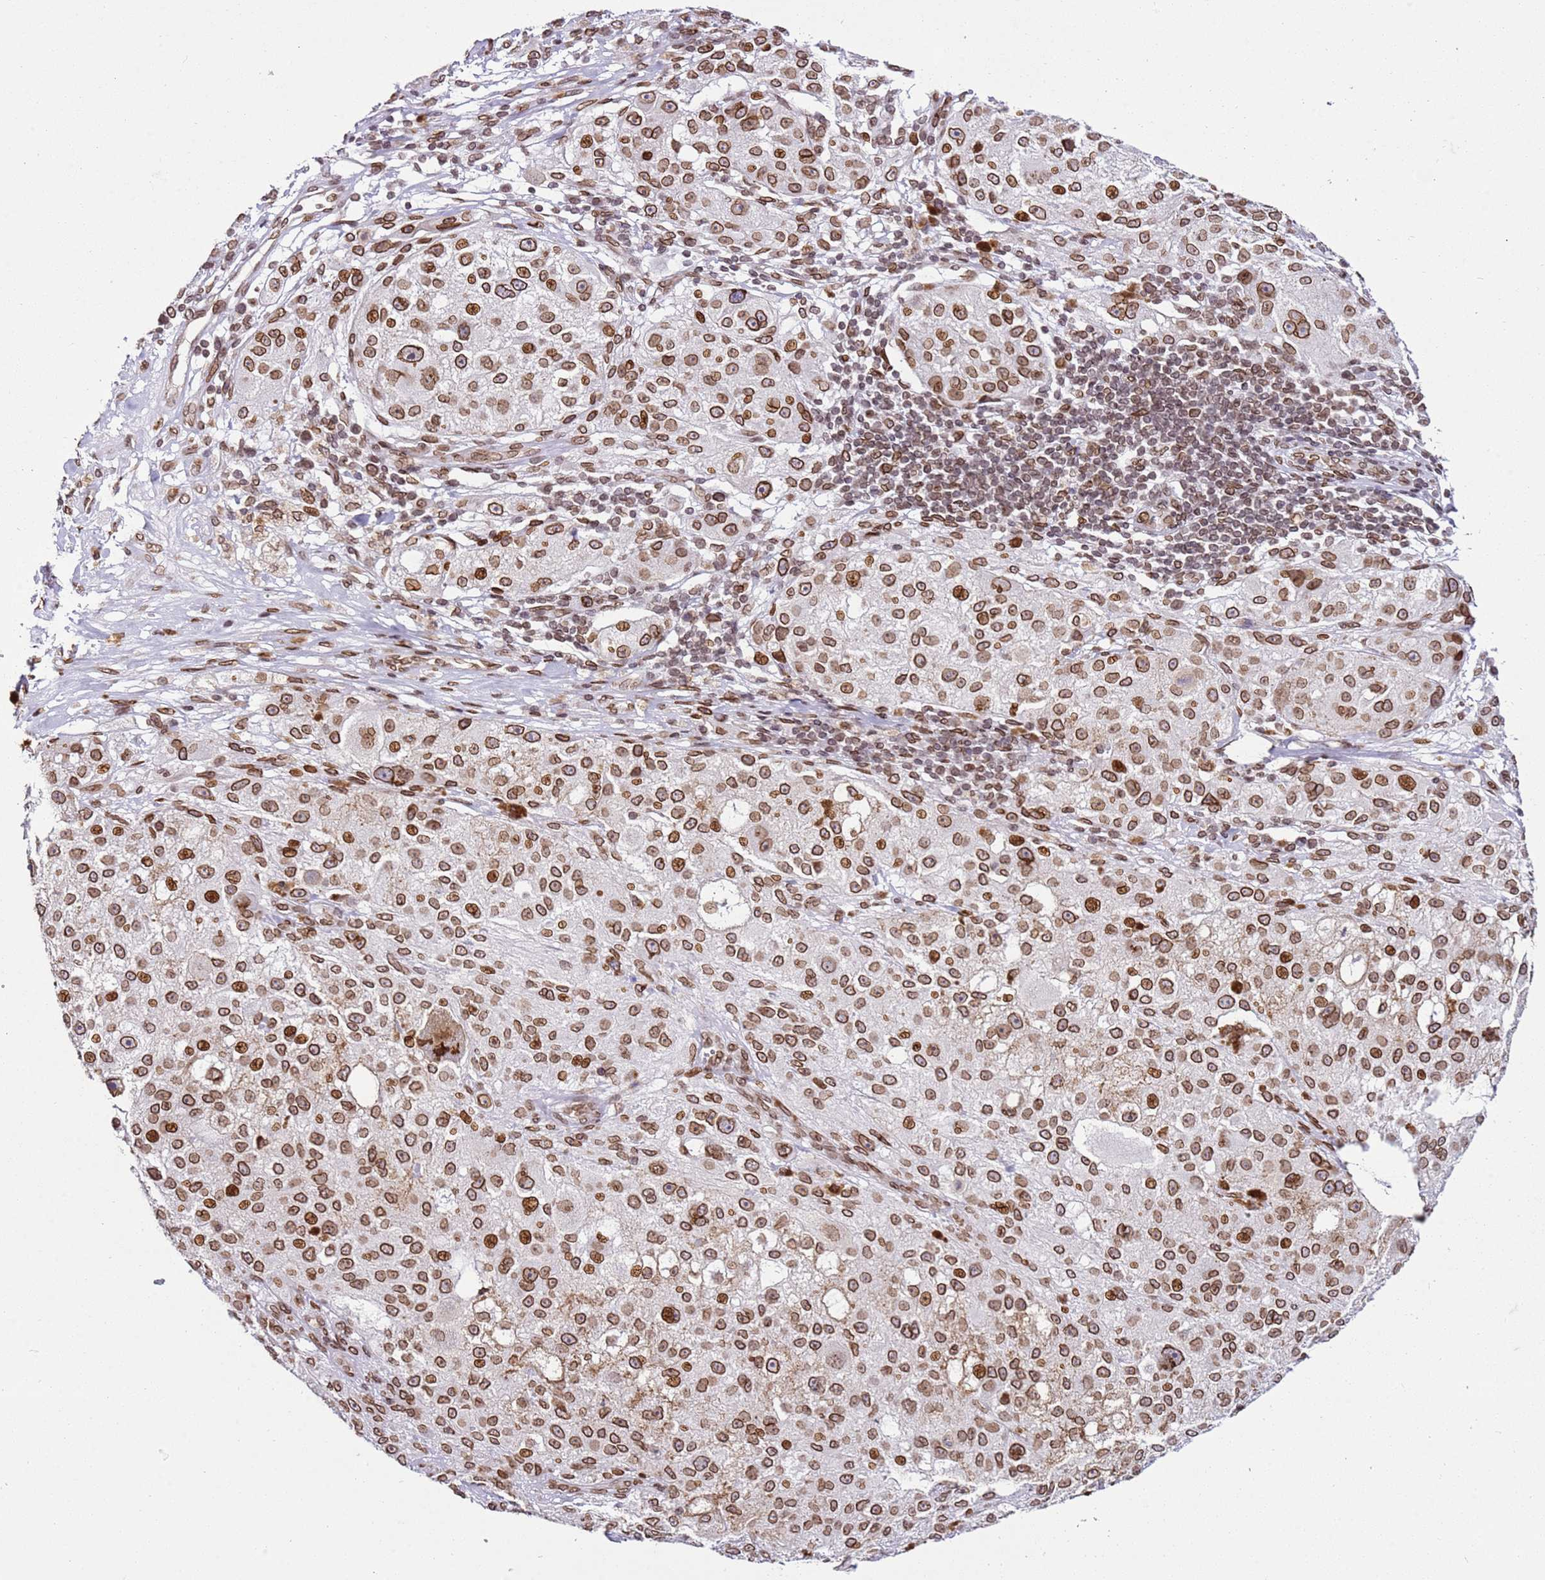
{"staining": {"intensity": "strong", "quantity": ">75%", "location": "cytoplasmic/membranous,nuclear"}, "tissue": "melanoma", "cell_type": "Tumor cells", "image_type": "cancer", "snomed": [{"axis": "morphology", "description": "Necrosis, NOS"}, {"axis": "morphology", "description": "Malignant melanoma, NOS"}, {"axis": "topography", "description": "Skin"}], "caption": "Melanoma was stained to show a protein in brown. There is high levels of strong cytoplasmic/membranous and nuclear staining in approximately >75% of tumor cells.", "gene": "POU6F1", "patient": {"sex": "female", "age": 87}}